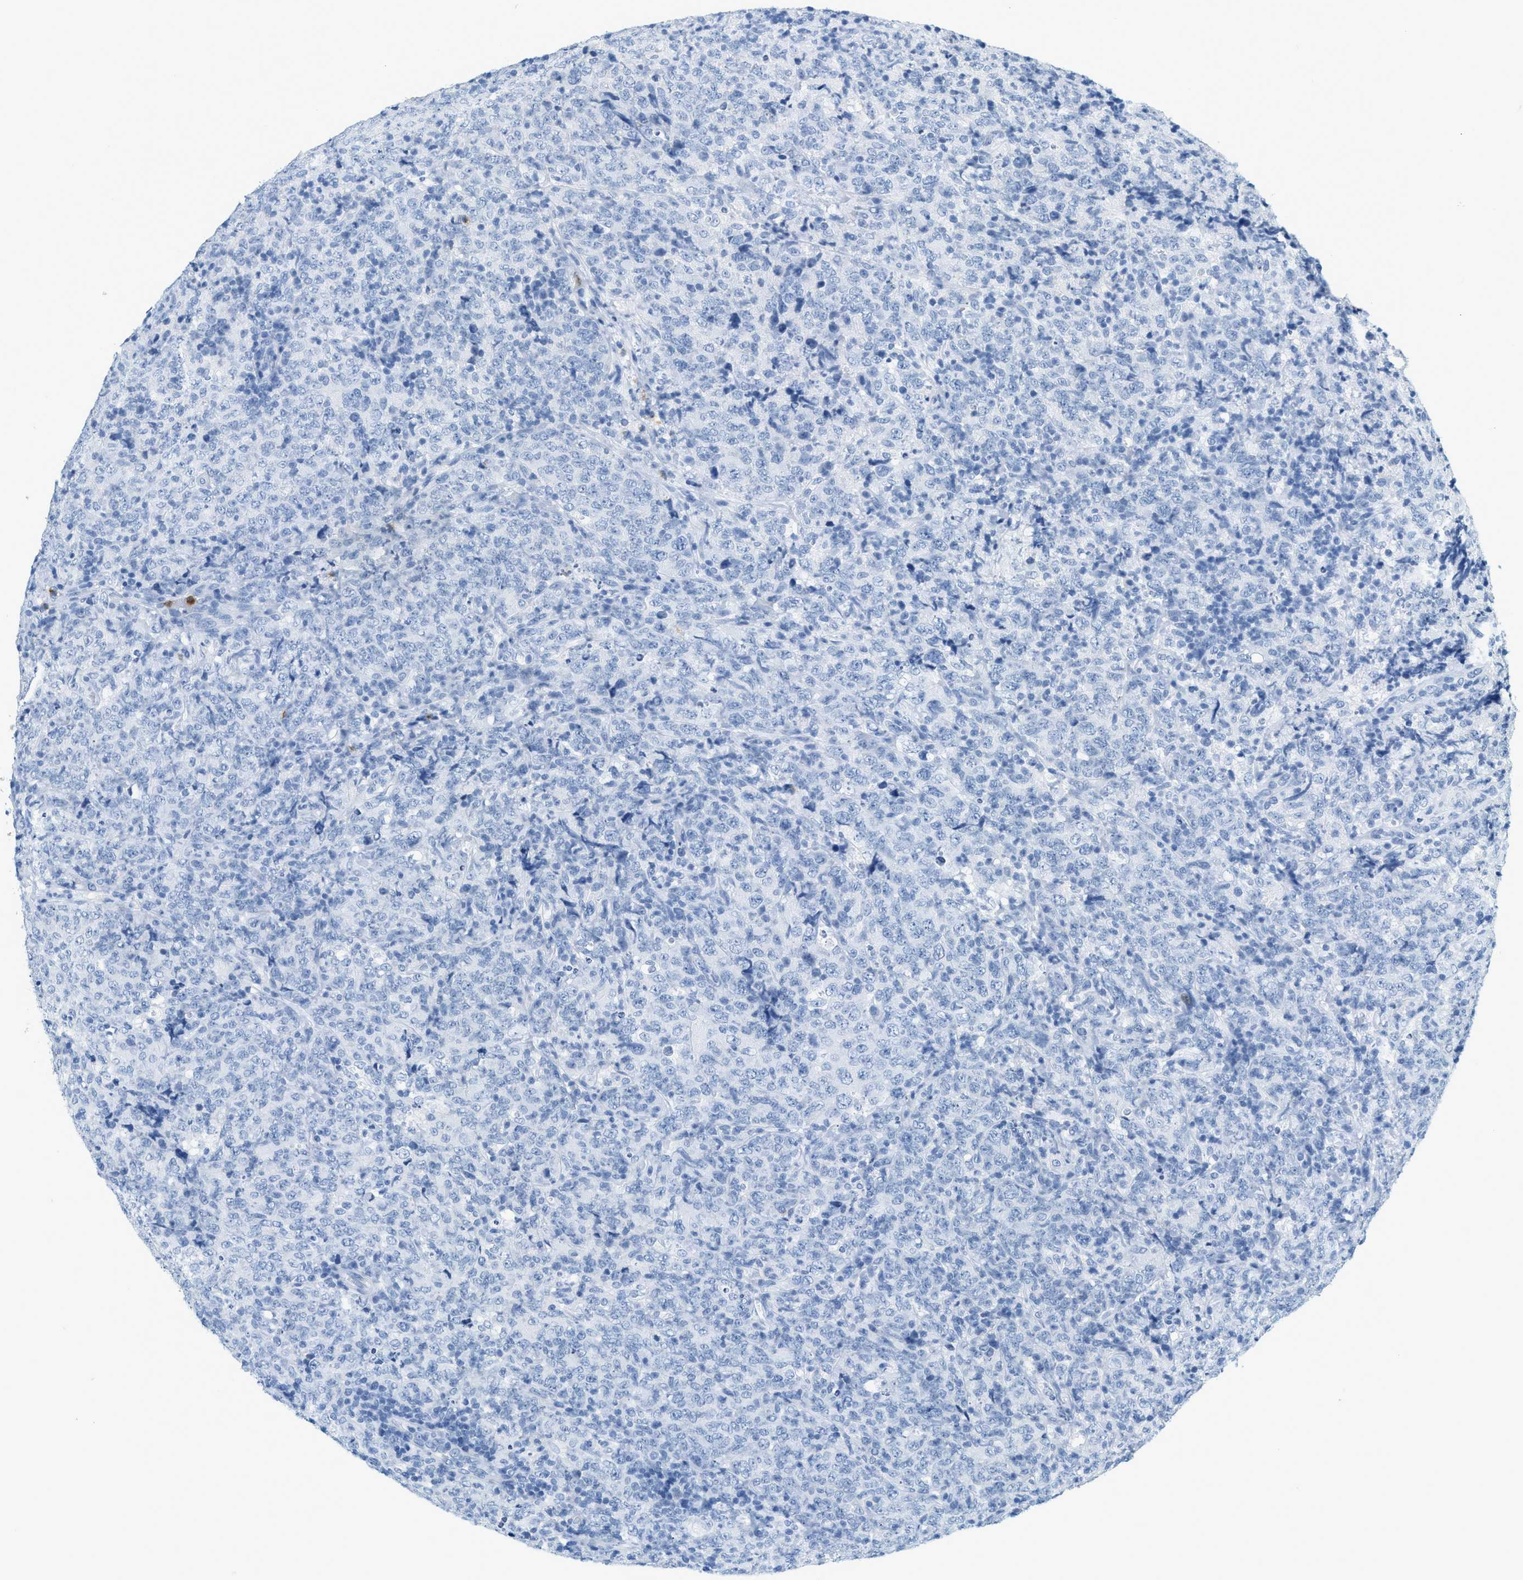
{"staining": {"intensity": "negative", "quantity": "none", "location": "none"}, "tissue": "lymphoma", "cell_type": "Tumor cells", "image_type": "cancer", "snomed": [{"axis": "morphology", "description": "Malignant lymphoma, non-Hodgkin's type, High grade"}, {"axis": "topography", "description": "Tonsil"}], "caption": "DAB immunohistochemical staining of human high-grade malignant lymphoma, non-Hodgkin's type demonstrates no significant staining in tumor cells.", "gene": "LCN2", "patient": {"sex": "female", "age": 36}}